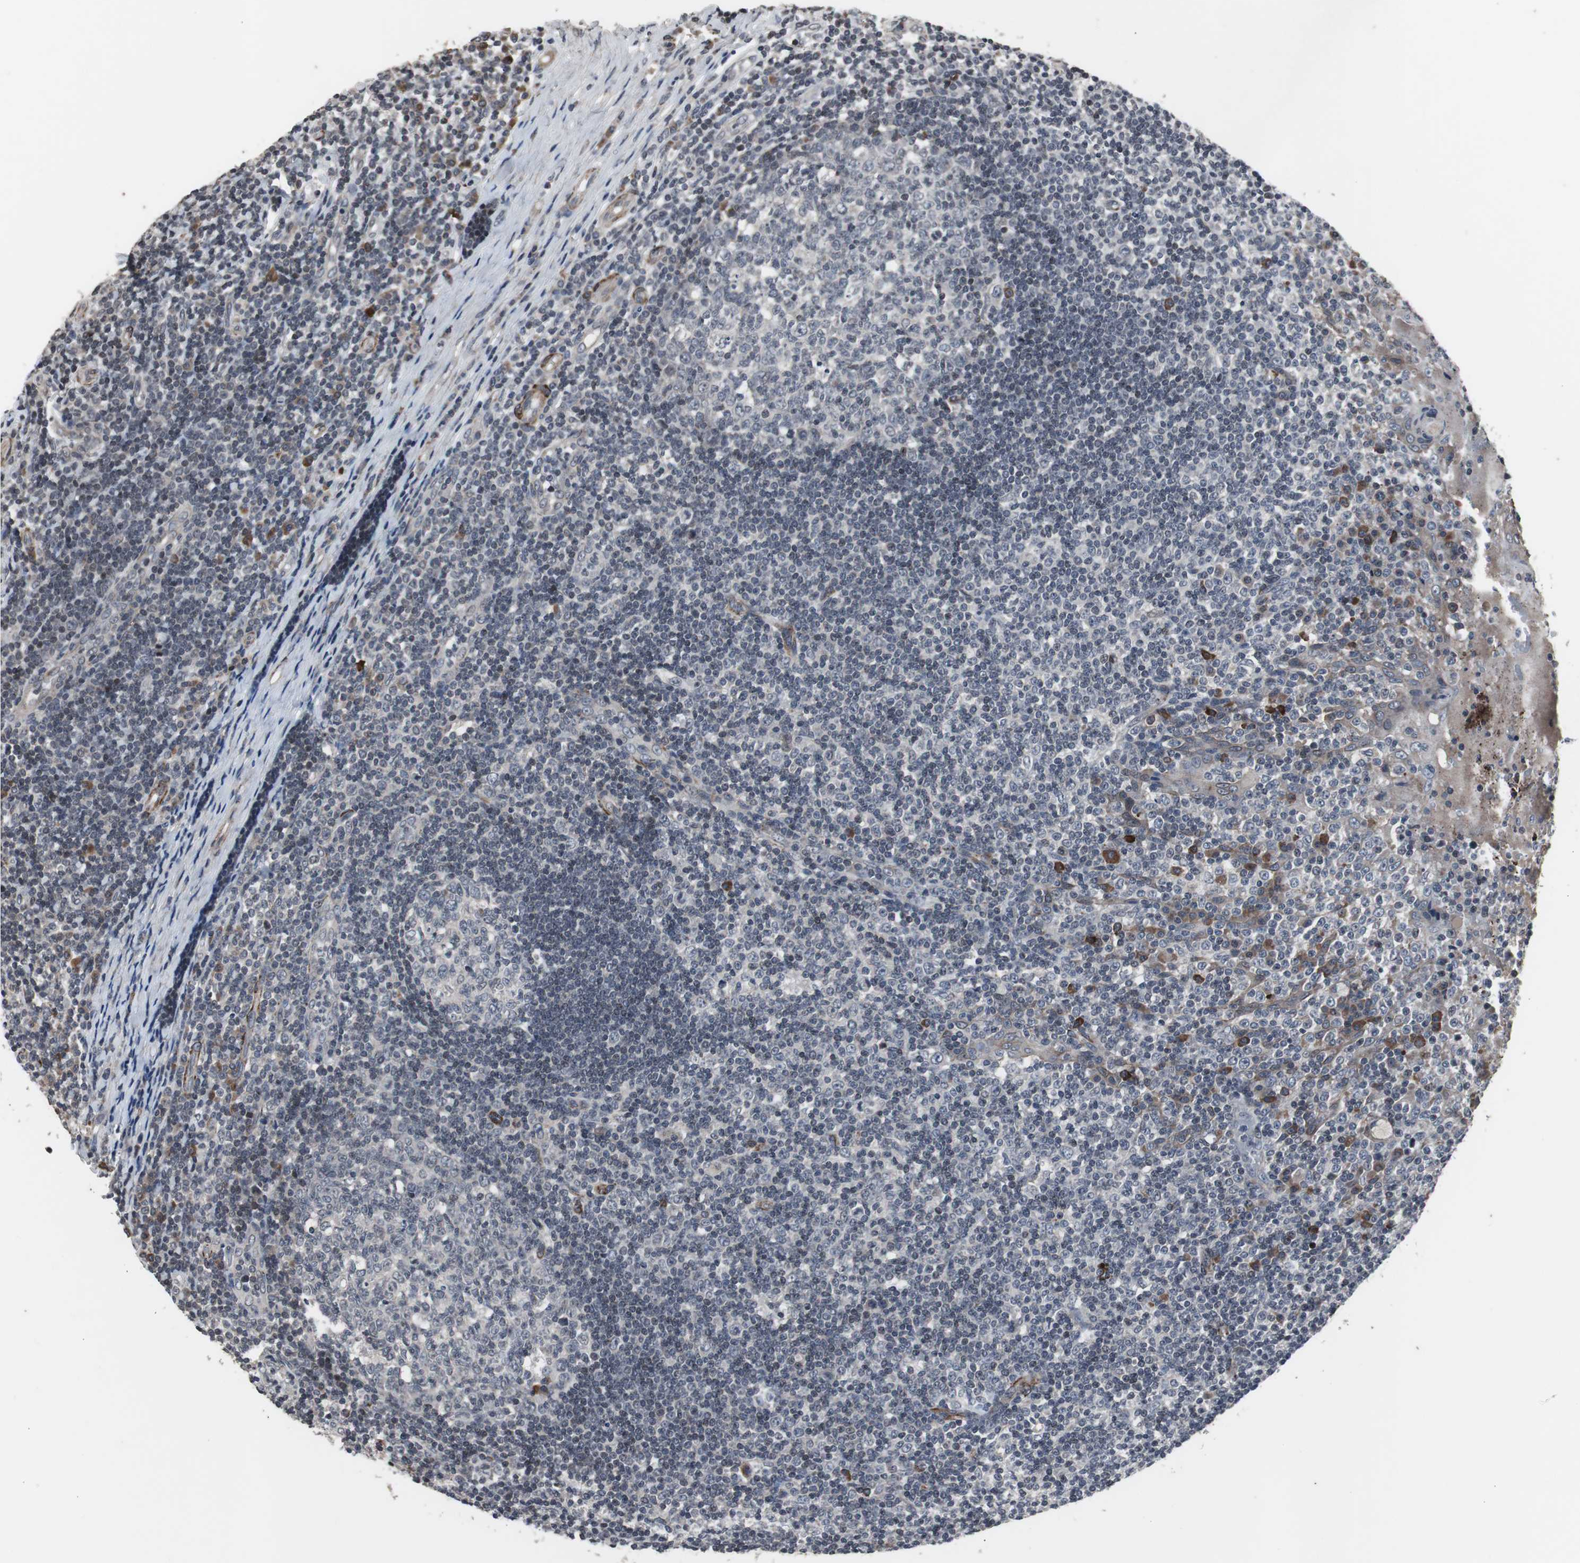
{"staining": {"intensity": "negative", "quantity": "none", "location": "none"}, "tissue": "tonsil", "cell_type": "Germinal center cells", "image_type": "normal", "snomed": [{"axis": "morphology", "description": "Normal tissue, NOS"}, {"axis": "topography", "description": "Tonsil"}], "caption": "IHC of unremarkable tonsil exhibits no expression in germinal center cells.", "gene": "CRADD", "patient": {"sex": "female", "age": 40}}